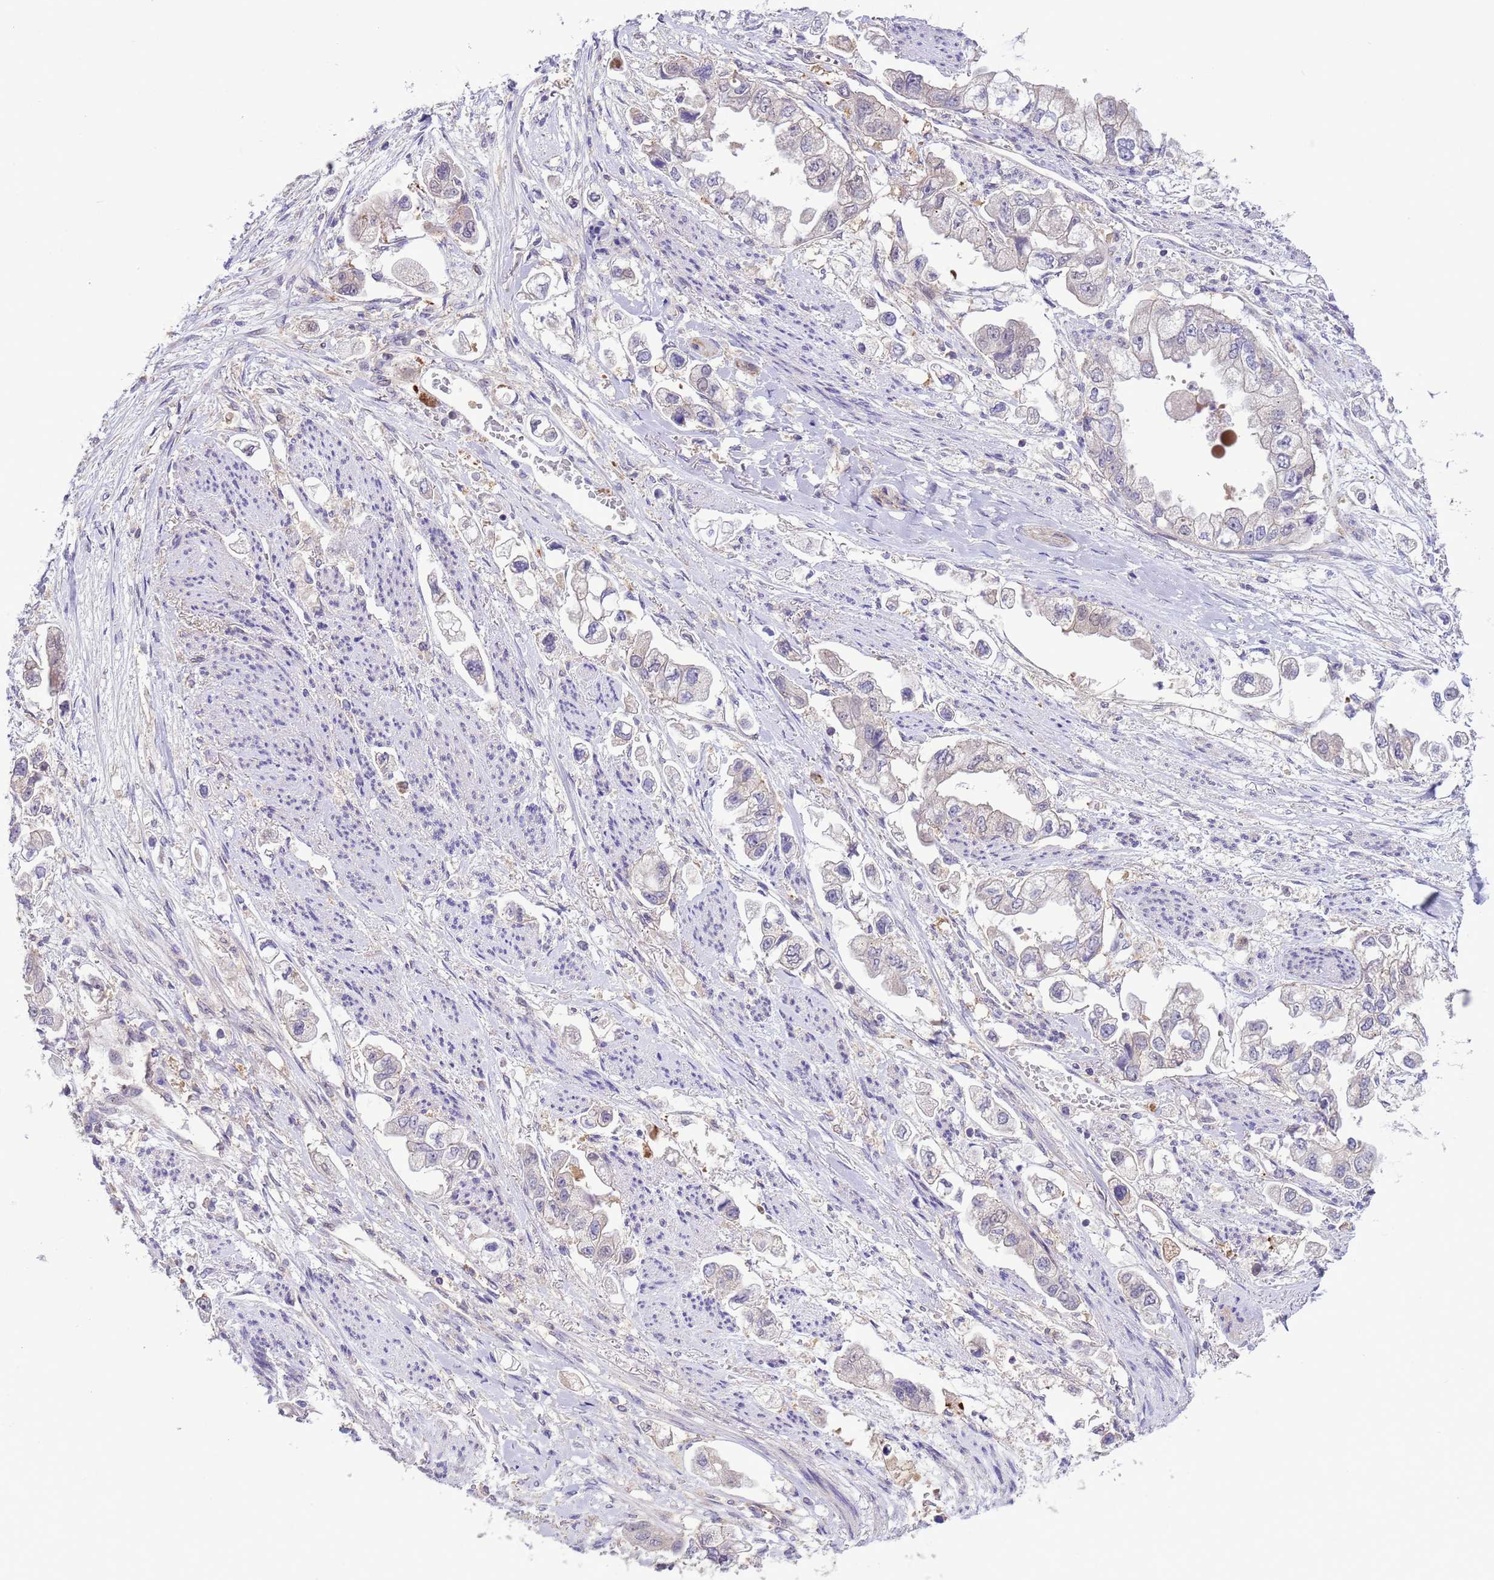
{"staining": {"intensity": "negative", "quantity": "none", "location": "none"}, "tissue": "stomach cancer", "cell_type": "Tumor cells", "image_type": "cancer", "snomed": [{"axis": "morphology", "description": "Adenocarcinoma, NOS"}, {"axis": "topography", "description": "Stomach"}], "caption": "Immunohistochemistry (IHC) micrograph of stomach adenocarcinoma stained for a protein (brown), which exhibits no positivity in tumor cells. (DAB (3,3'-diaminobenzidine) immunohistochemistry (IHC) with hematoxylin counter stain).", "gene": "GJA10", "patient": {"sex": "male", "age": 62}}